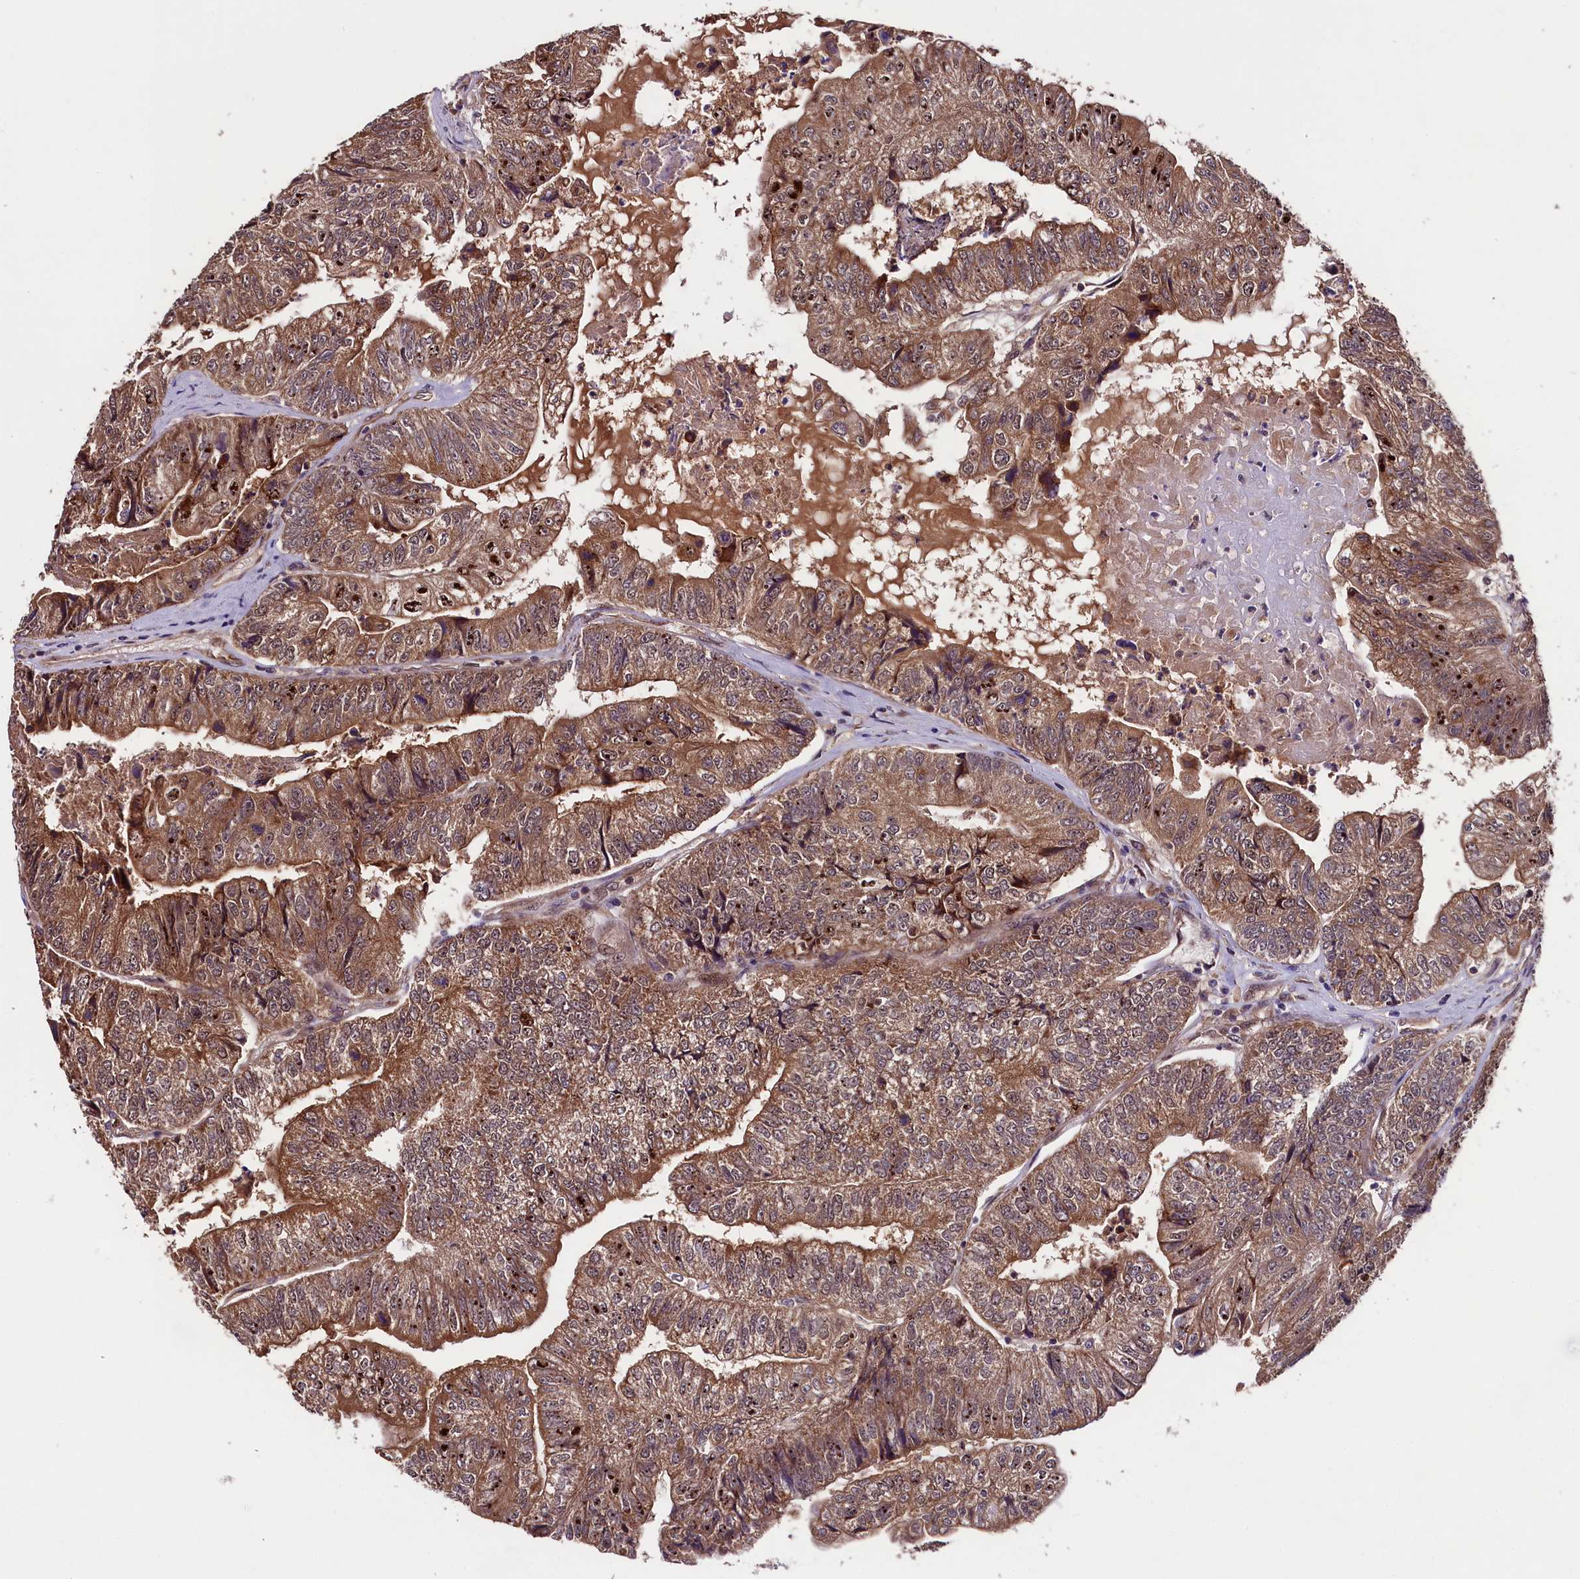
{"staining": {"intensity": "moderate", "quantity": ">75%", "location": "cytoplasmic/membranous"}, "tissue": "colorectal cancer", "cell_type": "Tumor cells", "image_type": "cancer", "snomed": [{"axis": "morphology", "description": "Adenocarcinoma, NOS"}, {"axis": "topography", "description": "Colon"}], "caption": "Immunohistochemical staining of human colorectal cancer displays medium levels of moderate cytoplasmic/membranous protein staining in about >75% of tumor cells. (IHC, brightfield microscopy, high magnification).", "gene": "DOHH", "patient": {"sex": "female", "age": 67}}